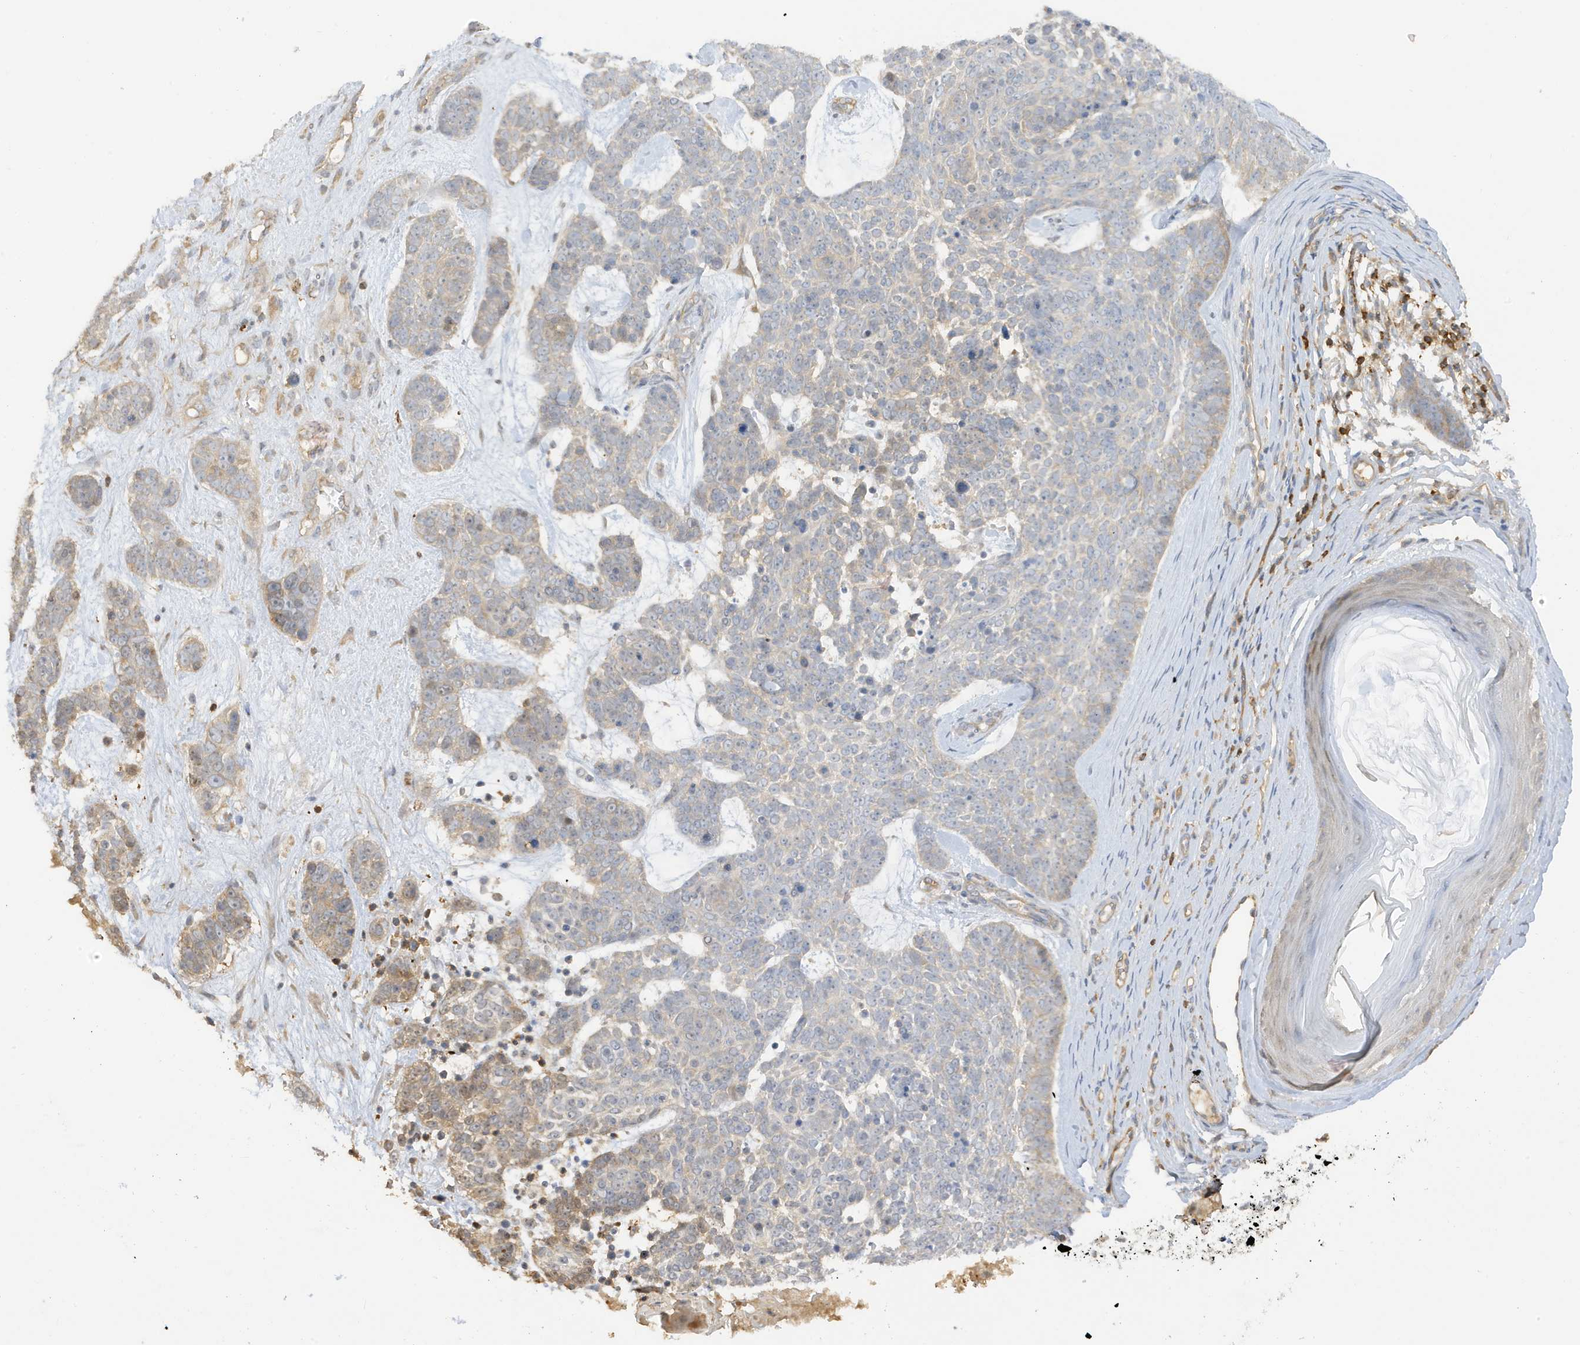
{"staining": {"intensity": "negative", "quantity": "none", "location": "none"}, "tissue": "skin cancer", "cell_type": "Tumor cells", "image_type": "cancer", "snomed": [{"axis": "morphology", "description": "Basal cell carcinoma"}, {"axis": "topography", "description": "Skin"}], "caption": "DAB (3,3'-diaminobenzidine) immunohistochemical staining of human basal cell carcinoma (skin) exhibits no significant positivity in tumor cells.", "gene": "PHACTR2", "patient": {"sex": "female", "age": 81}}